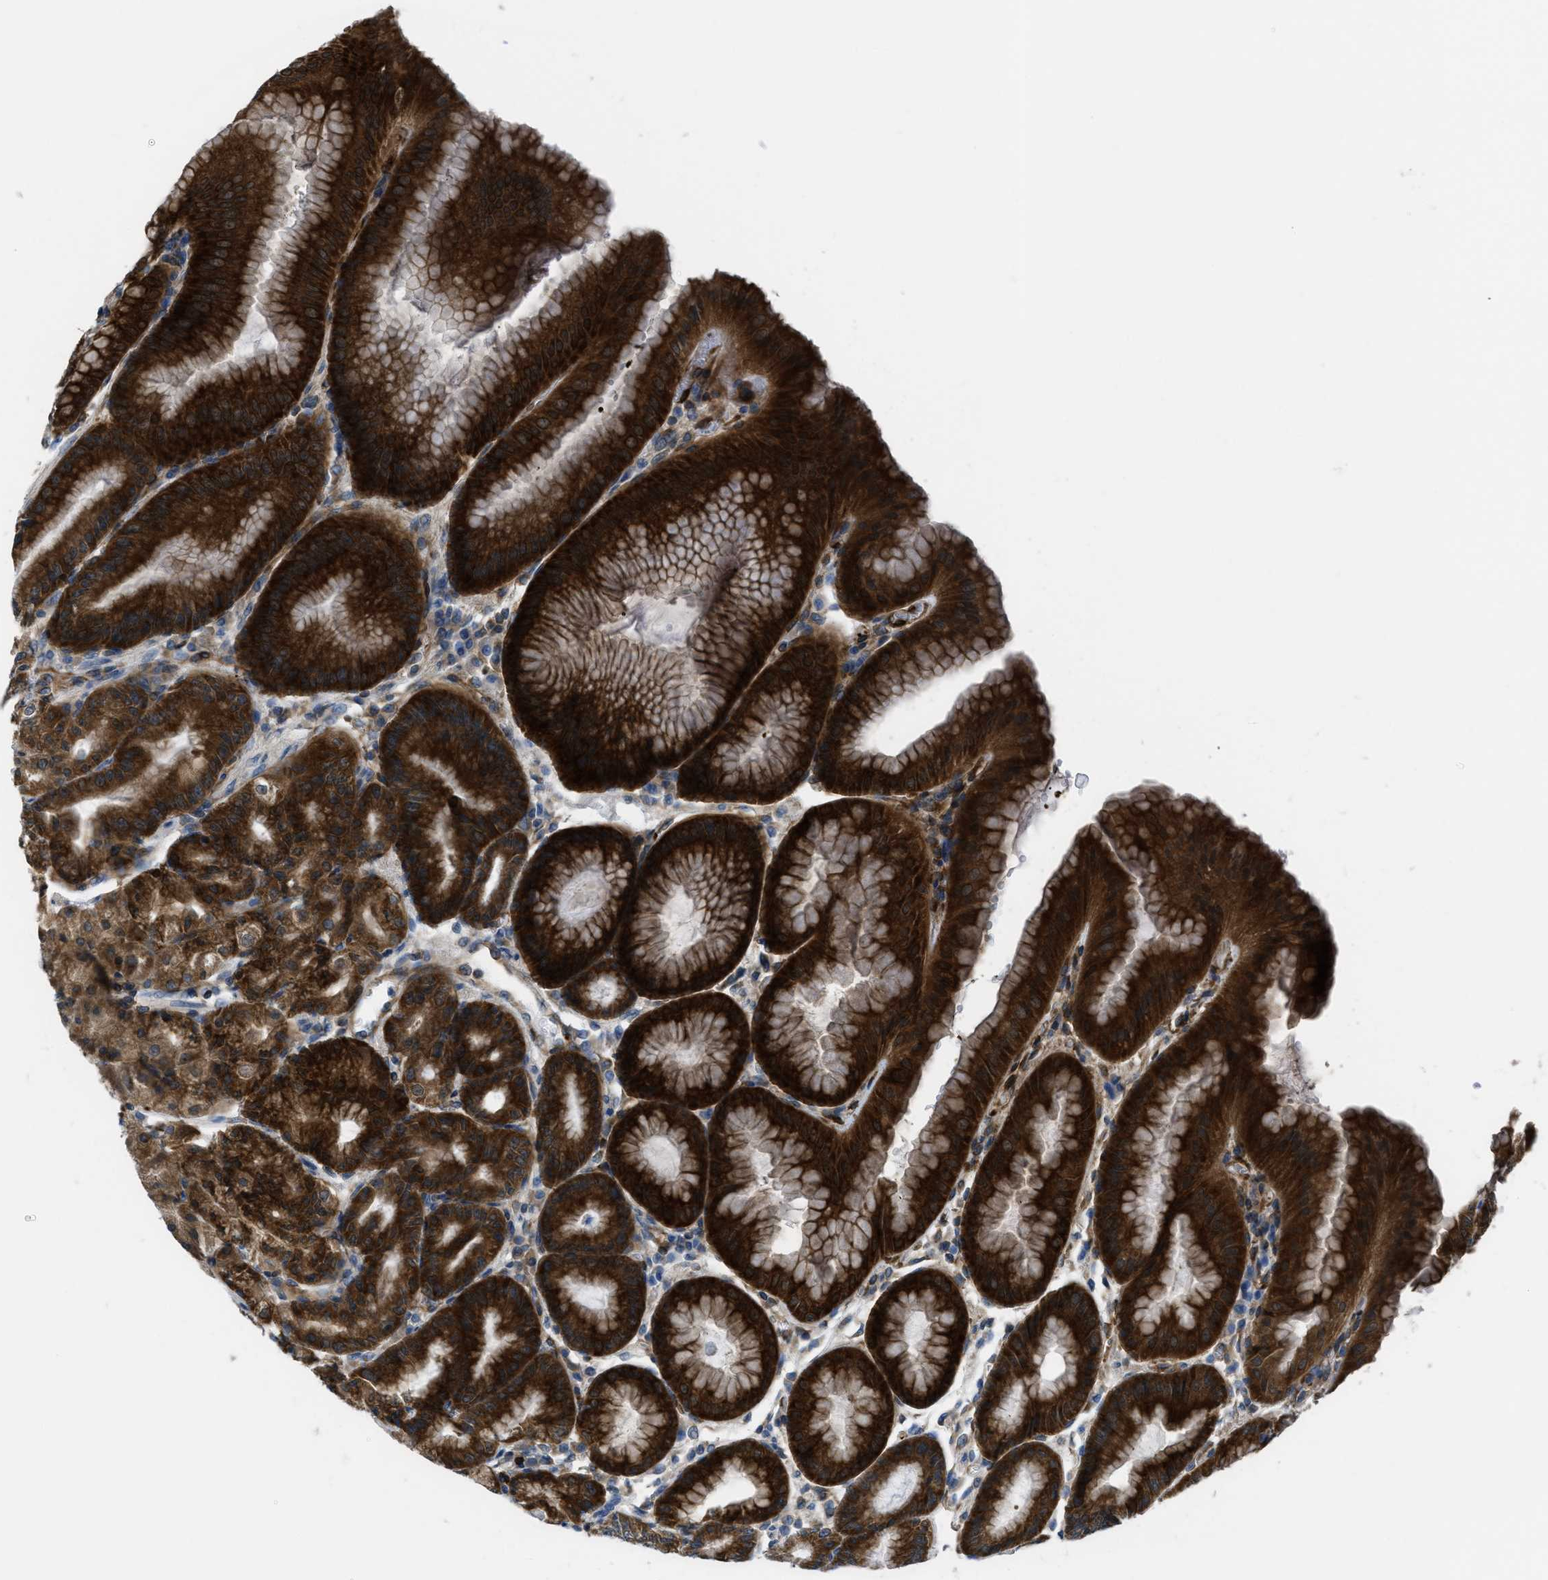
{"staining": {"intensity": "strong", "quantity": ">75%", "location": "cytoplasmic/membranous"}, "tissue": "stomach", "cell_type": "Glandular cells", "image_type": "normal", "snomed": [{"axis": "morphology", "description": "Normal tissue, NOS"}, {"axis": "topography", "description": "Stomach, lower"}], "caption": "A high-resolution histopathology image shows immunohistochemistry (IHC) staining of normal stomach, which displays strong cytoplasmic/membranous expression in approximately >75% of glandular cells.", "gene": "MAPRE2", "patient": {"sex": "male", "age": 71}}